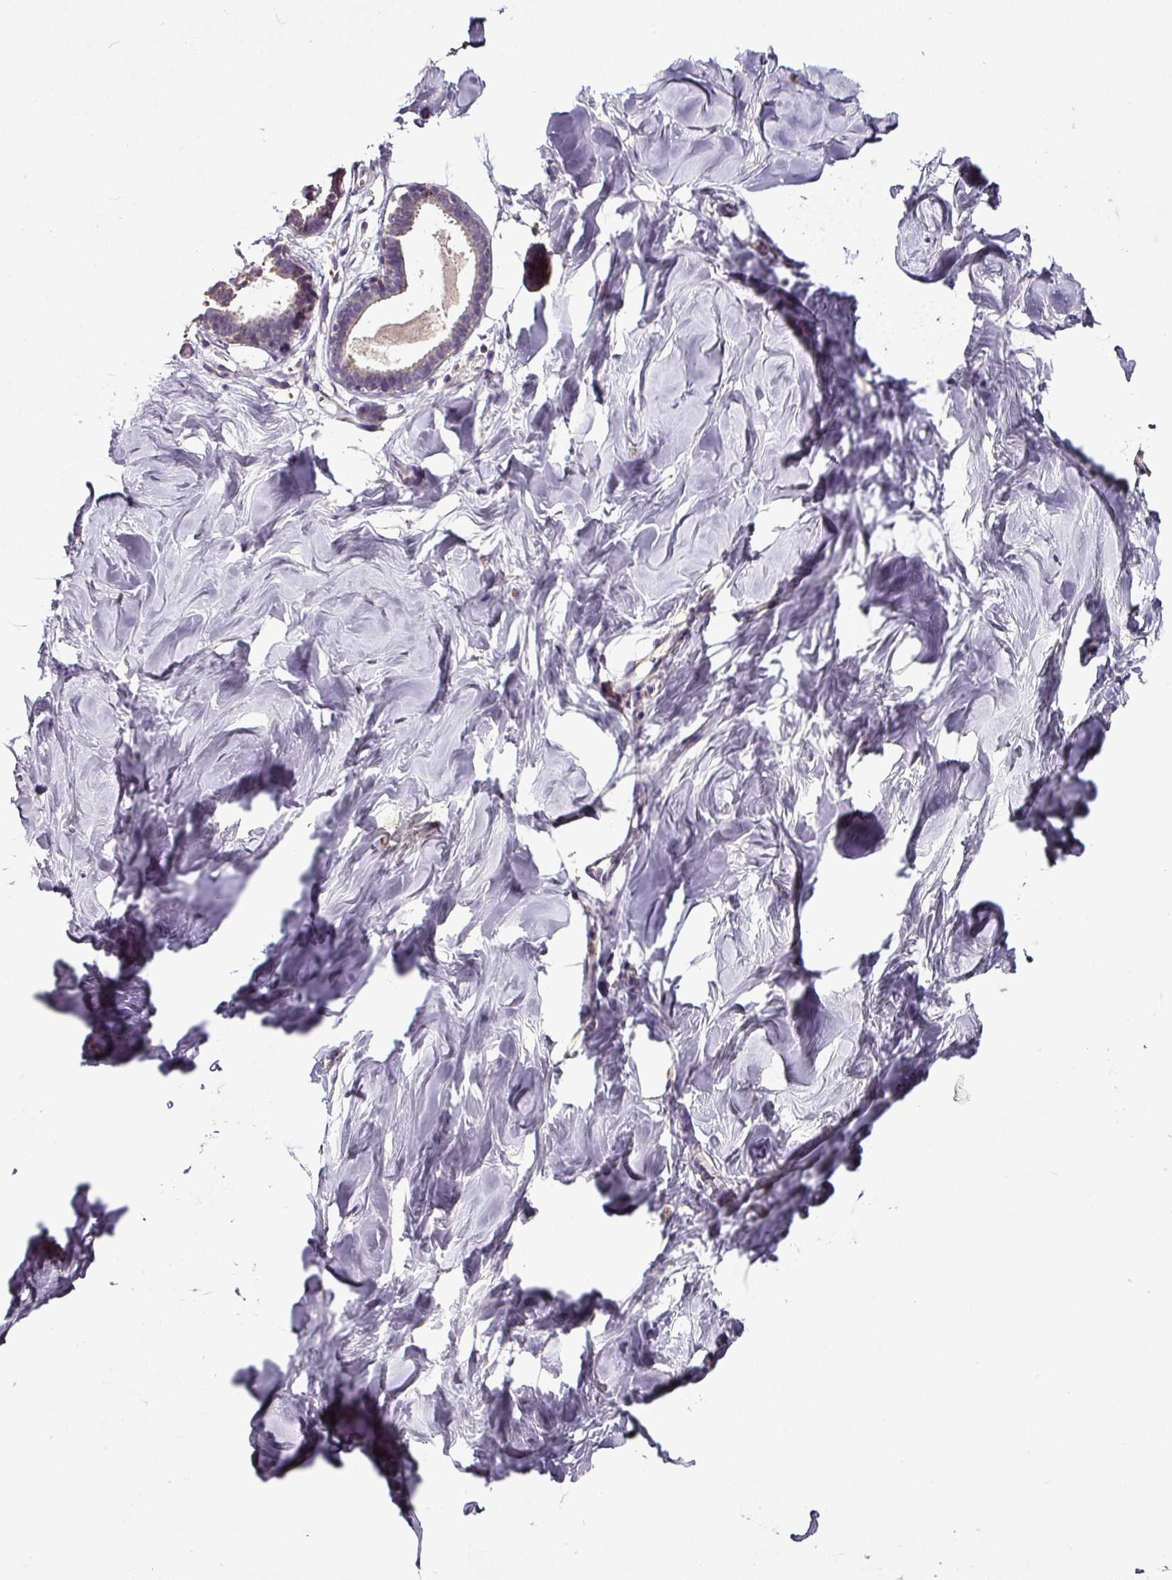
{"staining": {"intensity": "negative", "quantity": "none", "location": "none"}, "tissue": "breast", "cell_type": "Adipocytes", "image_type": "normal", "snomed": [{"axis": "morphology", "description": "Normal tissue, NOS"}, {"axis": "topography", "description": "Breast"}], "caption": "Protein analysis of benign breast shows no significant staining in adipocytes. (DAB (3,3'-diaminobenzidine) IHC visualized using brightfield microscopy, high magnification).", "gene": "RPL38", "patient": {"sex": "female", "age": 23}}